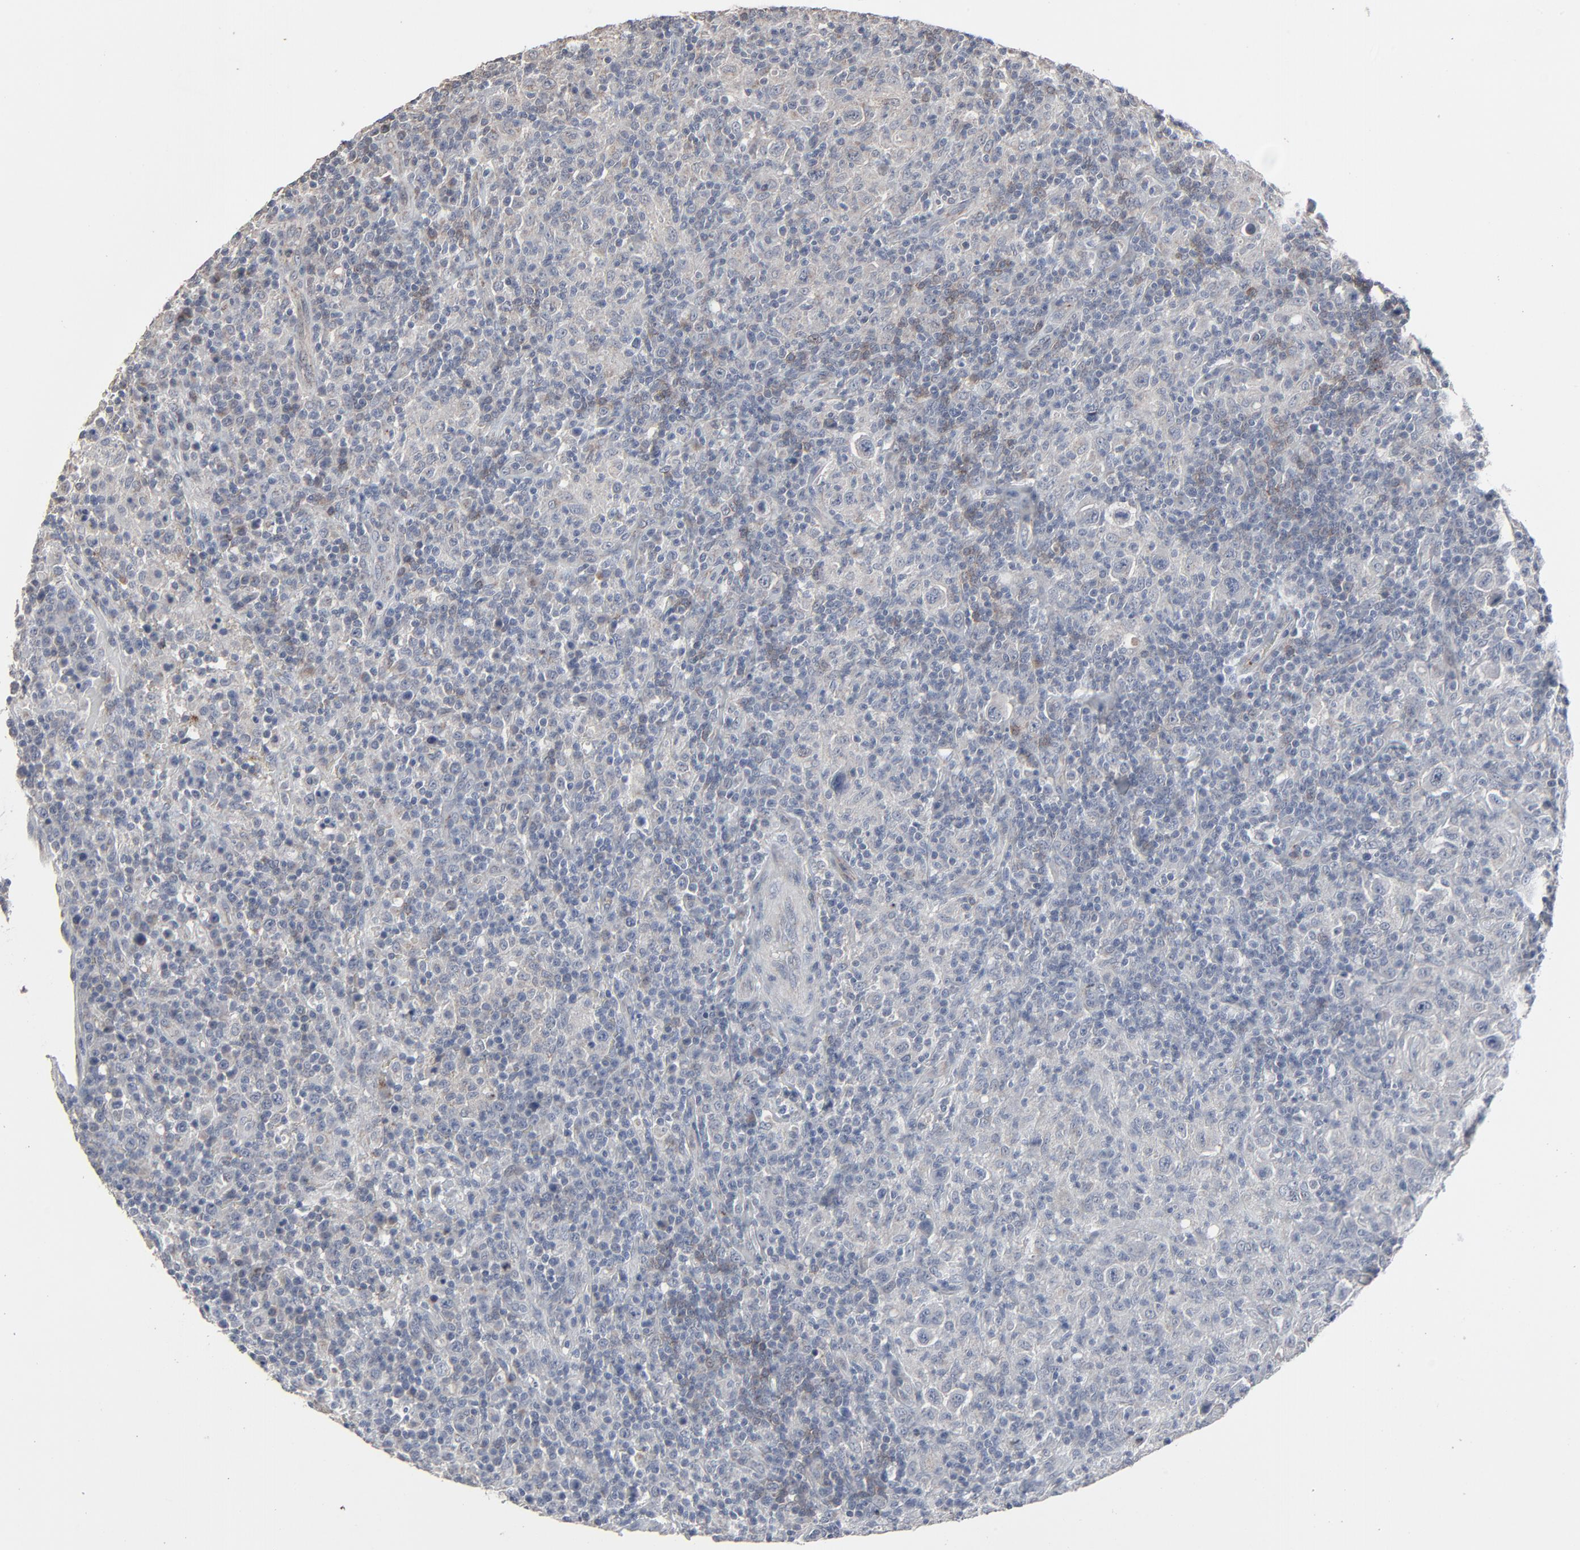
{"staining": {"intensity": "weak", "quantity": "<25%", "location": "cytoplasmic/membranous"}, "tissue": "lymphoma", "cell_type": "Tumor cells", "image_type": "cancer", "snomed": [{"axis": "morphology", "description": "Hodgkin's disease, NOS"}, {"axis": "topography", "description": "Lymph node"}], "caption": "Immunohistochemistry image of human lymphoma stained for a protein (brown), which reveals no staining in tumor cells.", "gene": "JAM3", "patient": {"sex": "male", "age": 65}}